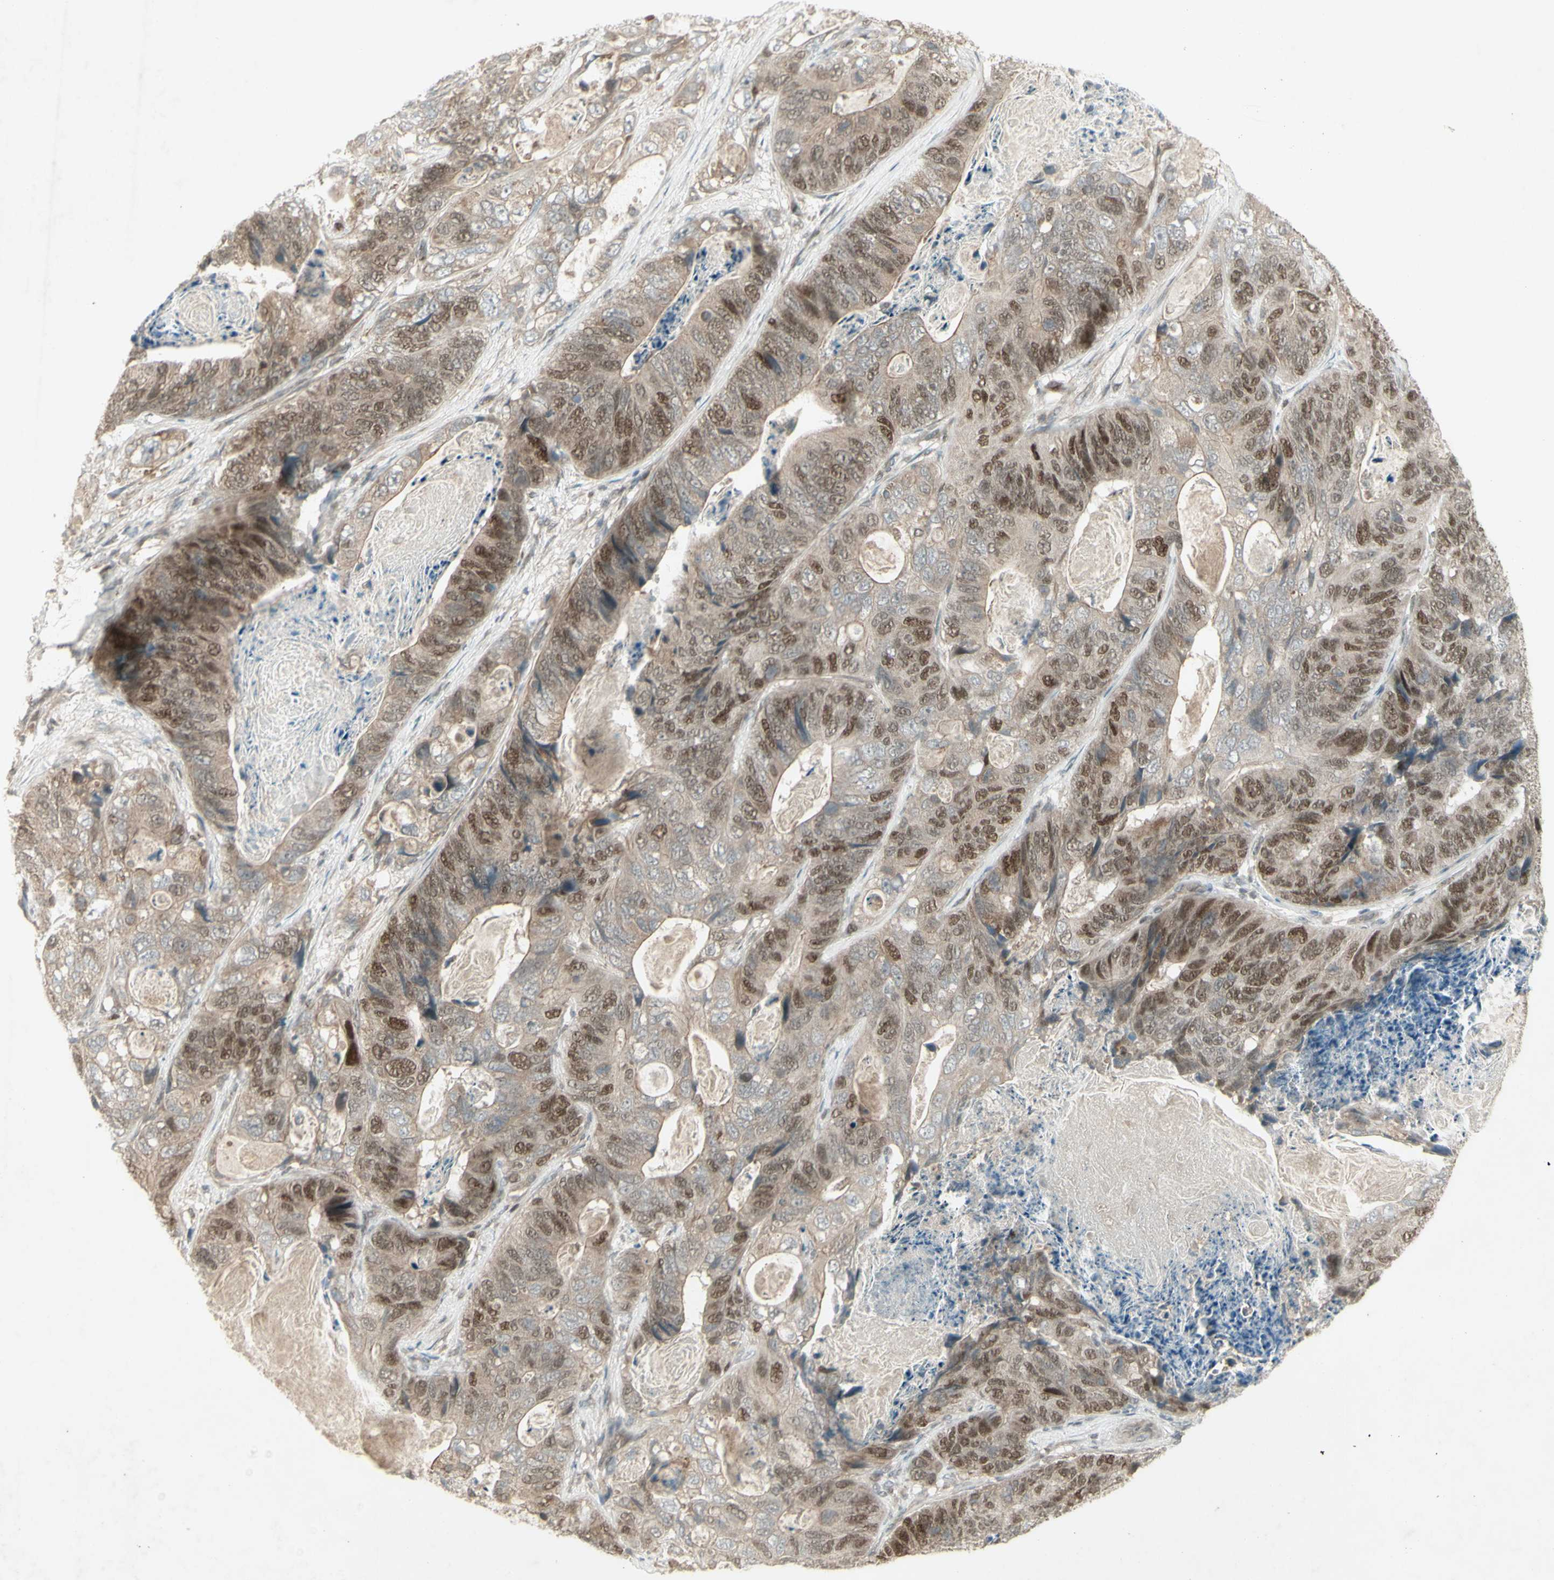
{"staining": {"intensity": "moderate", "quantity": ">75%", "location": "cytoplasmic/membranous,nuclear"}, "tissue": "stomach cancer", "cell_type": "Tumor cells", "image_type": "cancer", "snomed": [{"axis": "morphology", "description": "Adenocarcinoma, NOS"}, {"axis": "topography", "description": "Stomach"}], "caption": "Immunohistochemistry (IHC) (DAB) staining of human stomach cancer (adenocarcinoma) exhibits moderate cytoplasmic/membranous and nuclear protein positivity in about >75% of tumor cells.", "gene": "MSH6", "patient": {"sex": "female", "age": 89}}